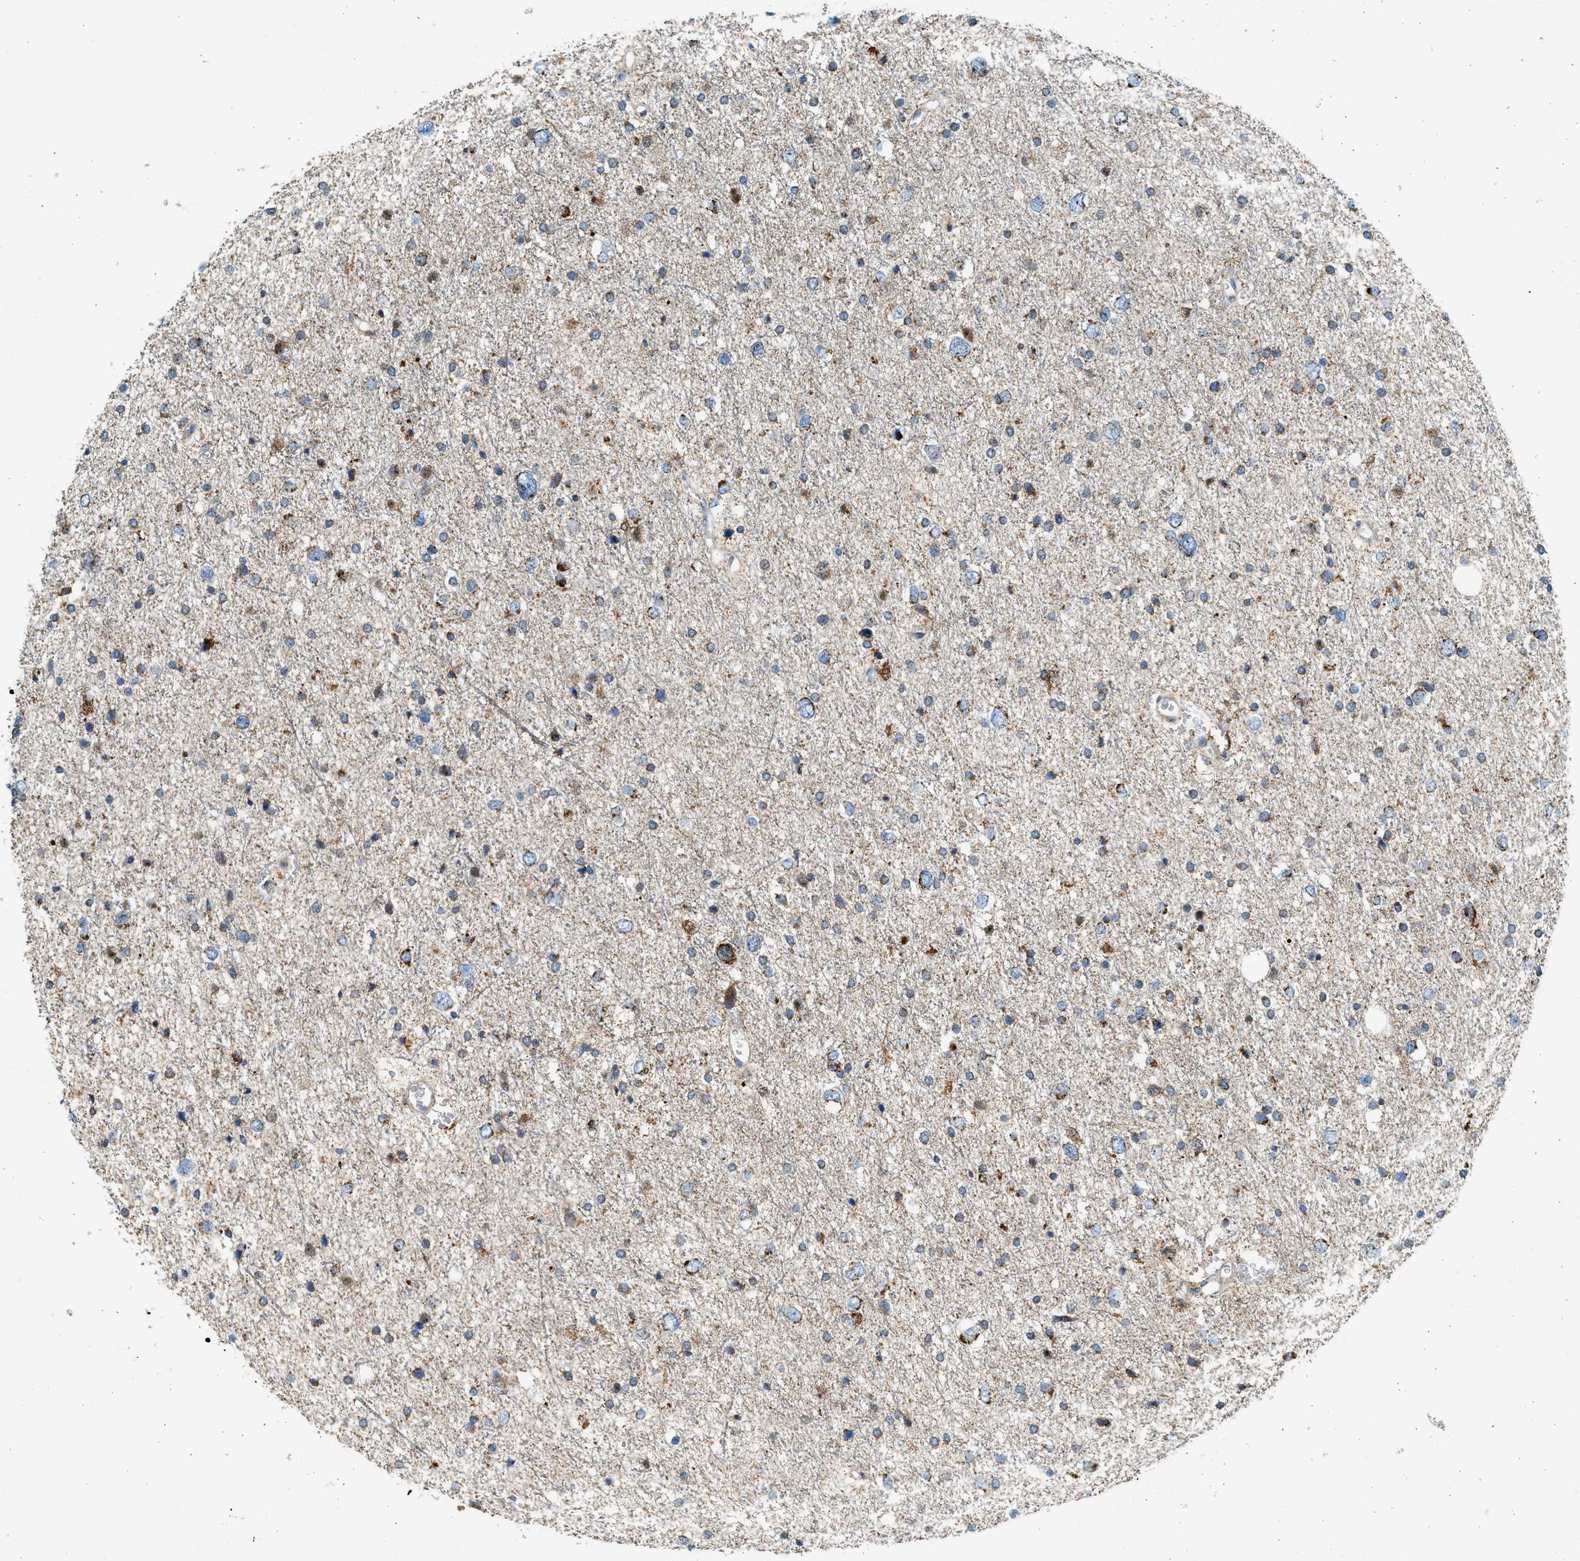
{"staining": {"intensity": "moderate", "quantity": "25%-75%", "location": "cytoplasmic/membranous,nuclear"}, "tissue": "glioma", "cell_type": "Tumor cells", "image_type": "cancer", "snomed": [{"axis": "morphology", "description": "Glioma, malignant, Low grade"}, {"axis": "topography", "description": "Brain"}], "caption": "Tumor cells display medium levels of moderate cytoplasmic/membranous and nuclear positivity in about 25%-75% of cells in human glioma. (DAB (3,3'-diaminobenzidine) = brown stain, brightfield microscopy at high magnification).", "gene": "KCNMB3", "patient": {"sex": "female", "age": 37}}